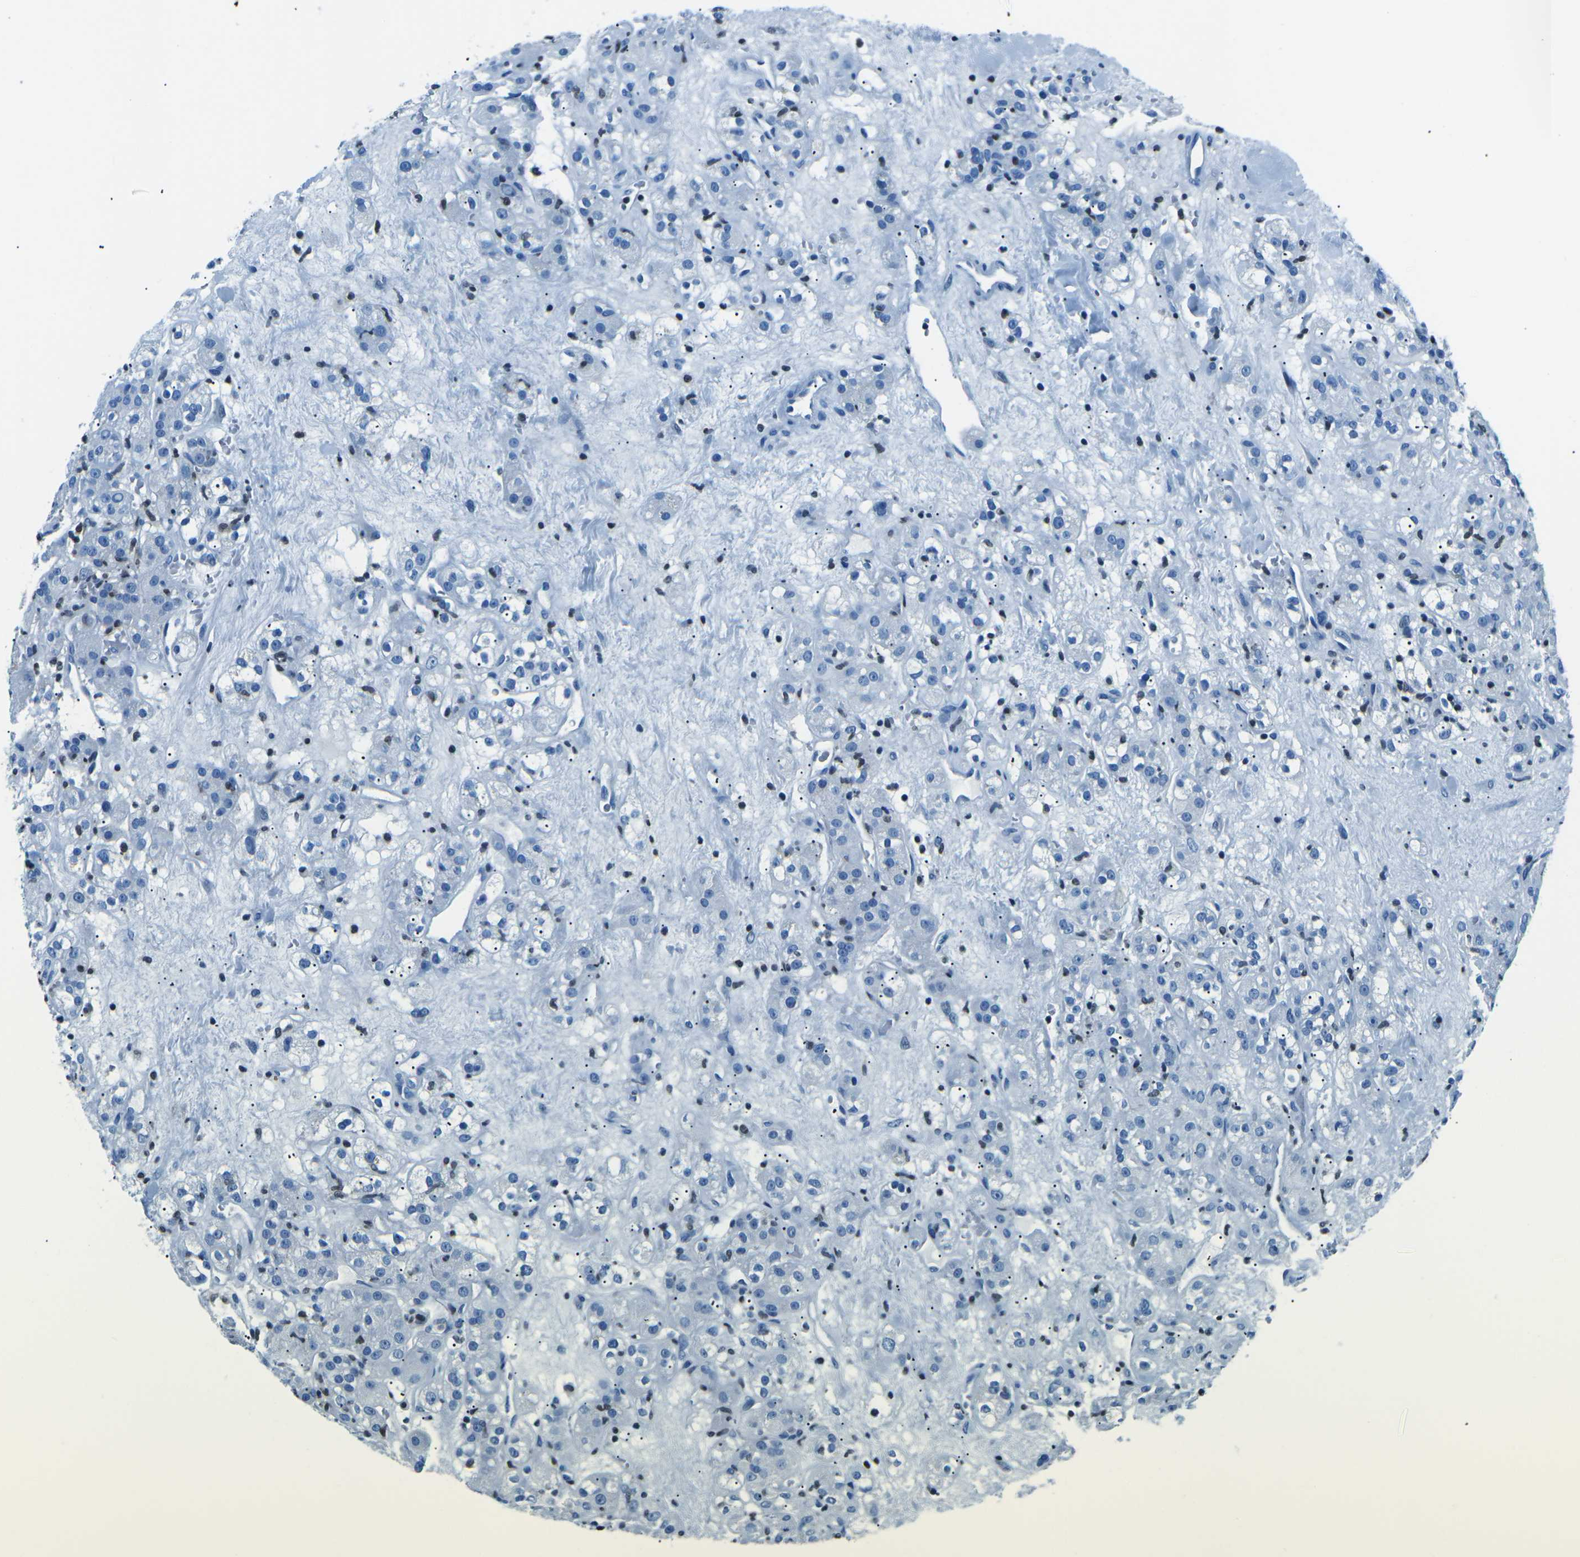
{"staining": {"intensity": "negative", "quantity": "none", "location": "none"}, "tissue": "renal cancer", "cell_type": "Tumor cells", "image_type": "cancer", "snomed": [{"axis": "morphology", "description": "Normal tissue, NOS"}, {"axis": "morphology", "description": "Adenocarcinoma, NOS"}, {"axis": "topography", "description": "Kidney"}], "caption": "An immunohistochemistry (IHC) photomicrograph of renal cancer is shown. There is no staining in tumor cells of renal cancer. (DAB immunohistochemistry (IHC) with hematoxylin counter stain).", "gene": "CELF2", "patient": {"sex": "male", "age": 61}}